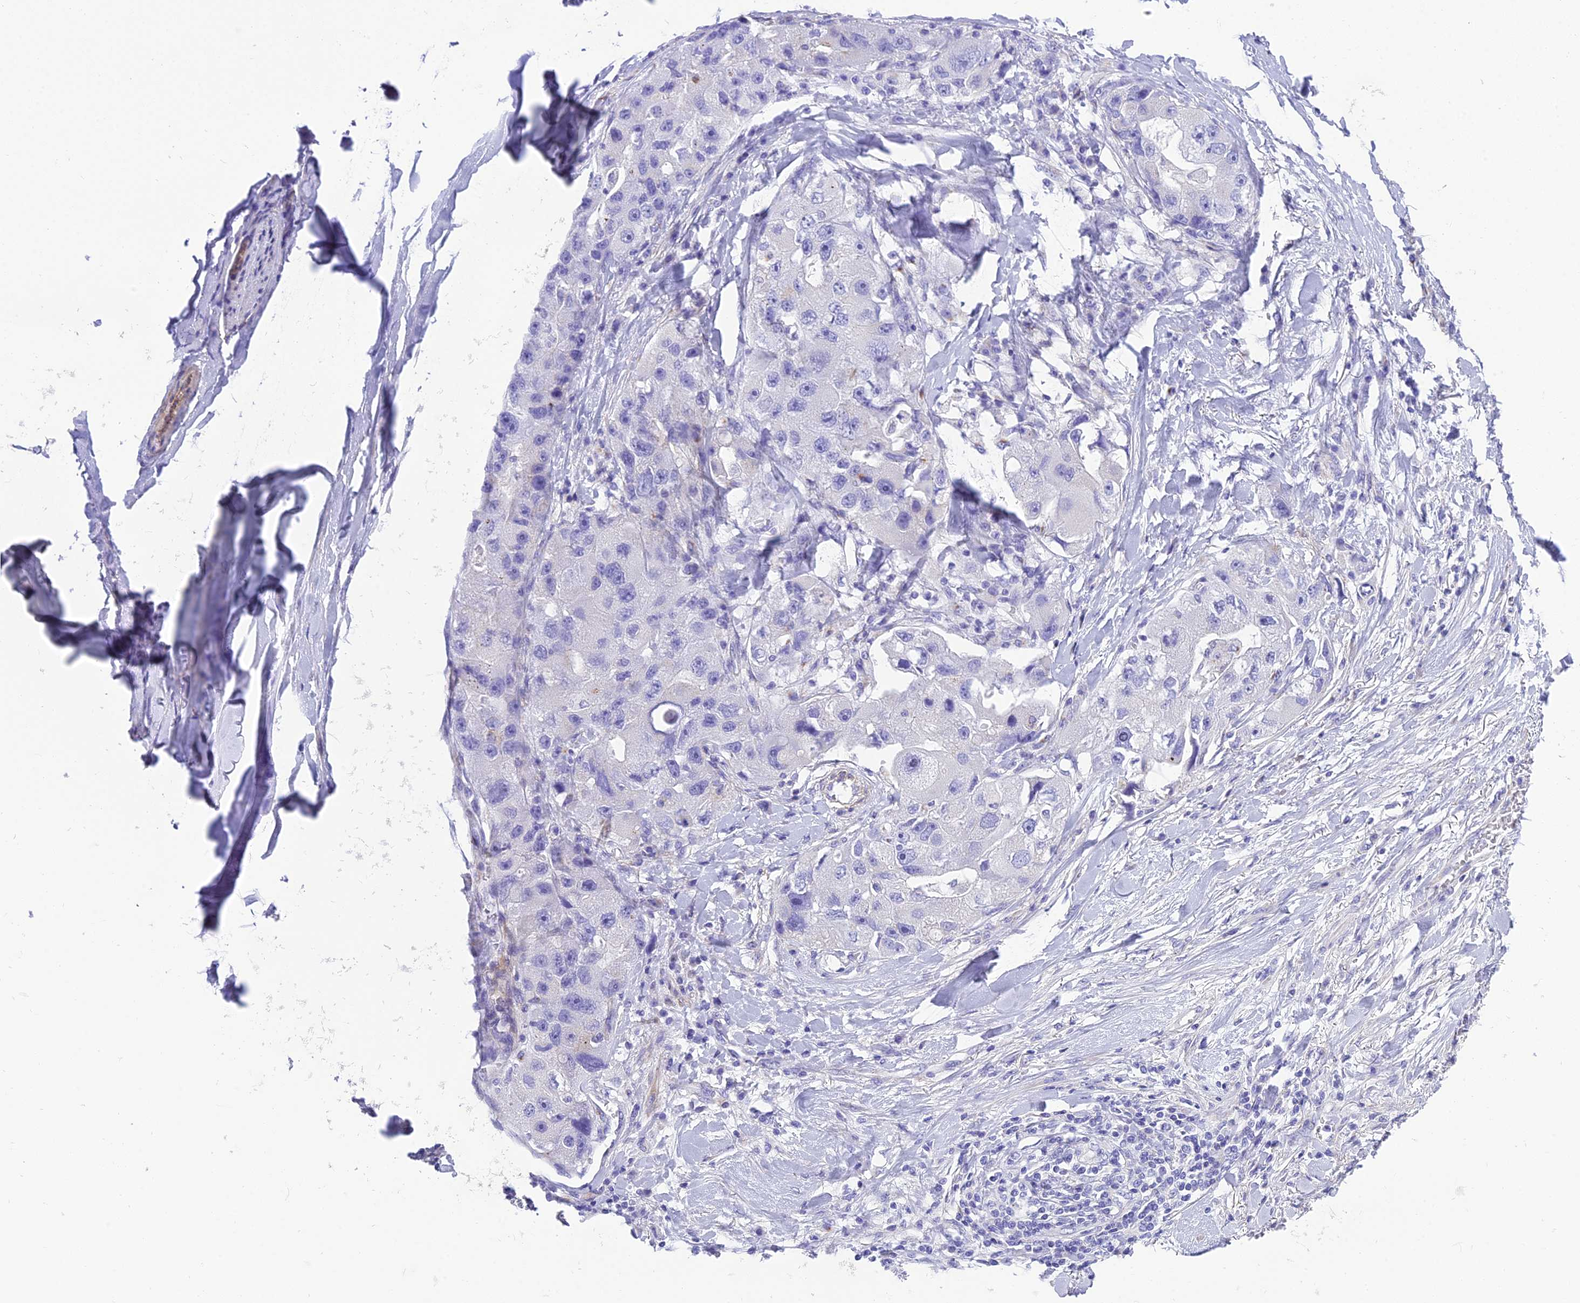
{"staining": {"intensity": "negative", "quantity": "none", "location": "none"}, "tissue": "lung cancer", "cell_type": "Tumor cells", "image_type": "cancer", "snomed": [{"axis": "morphology", "description": "Adenocarcinoma, NOS"}, {"axis": "topography", "description": "Lung"}], "caption": "Micrograph shows no protein staining in tumor cells of adenocarcinoma (lung) tissue.", "gene": "GFRA1", "patient": {"sex": "female", "age": 54}}